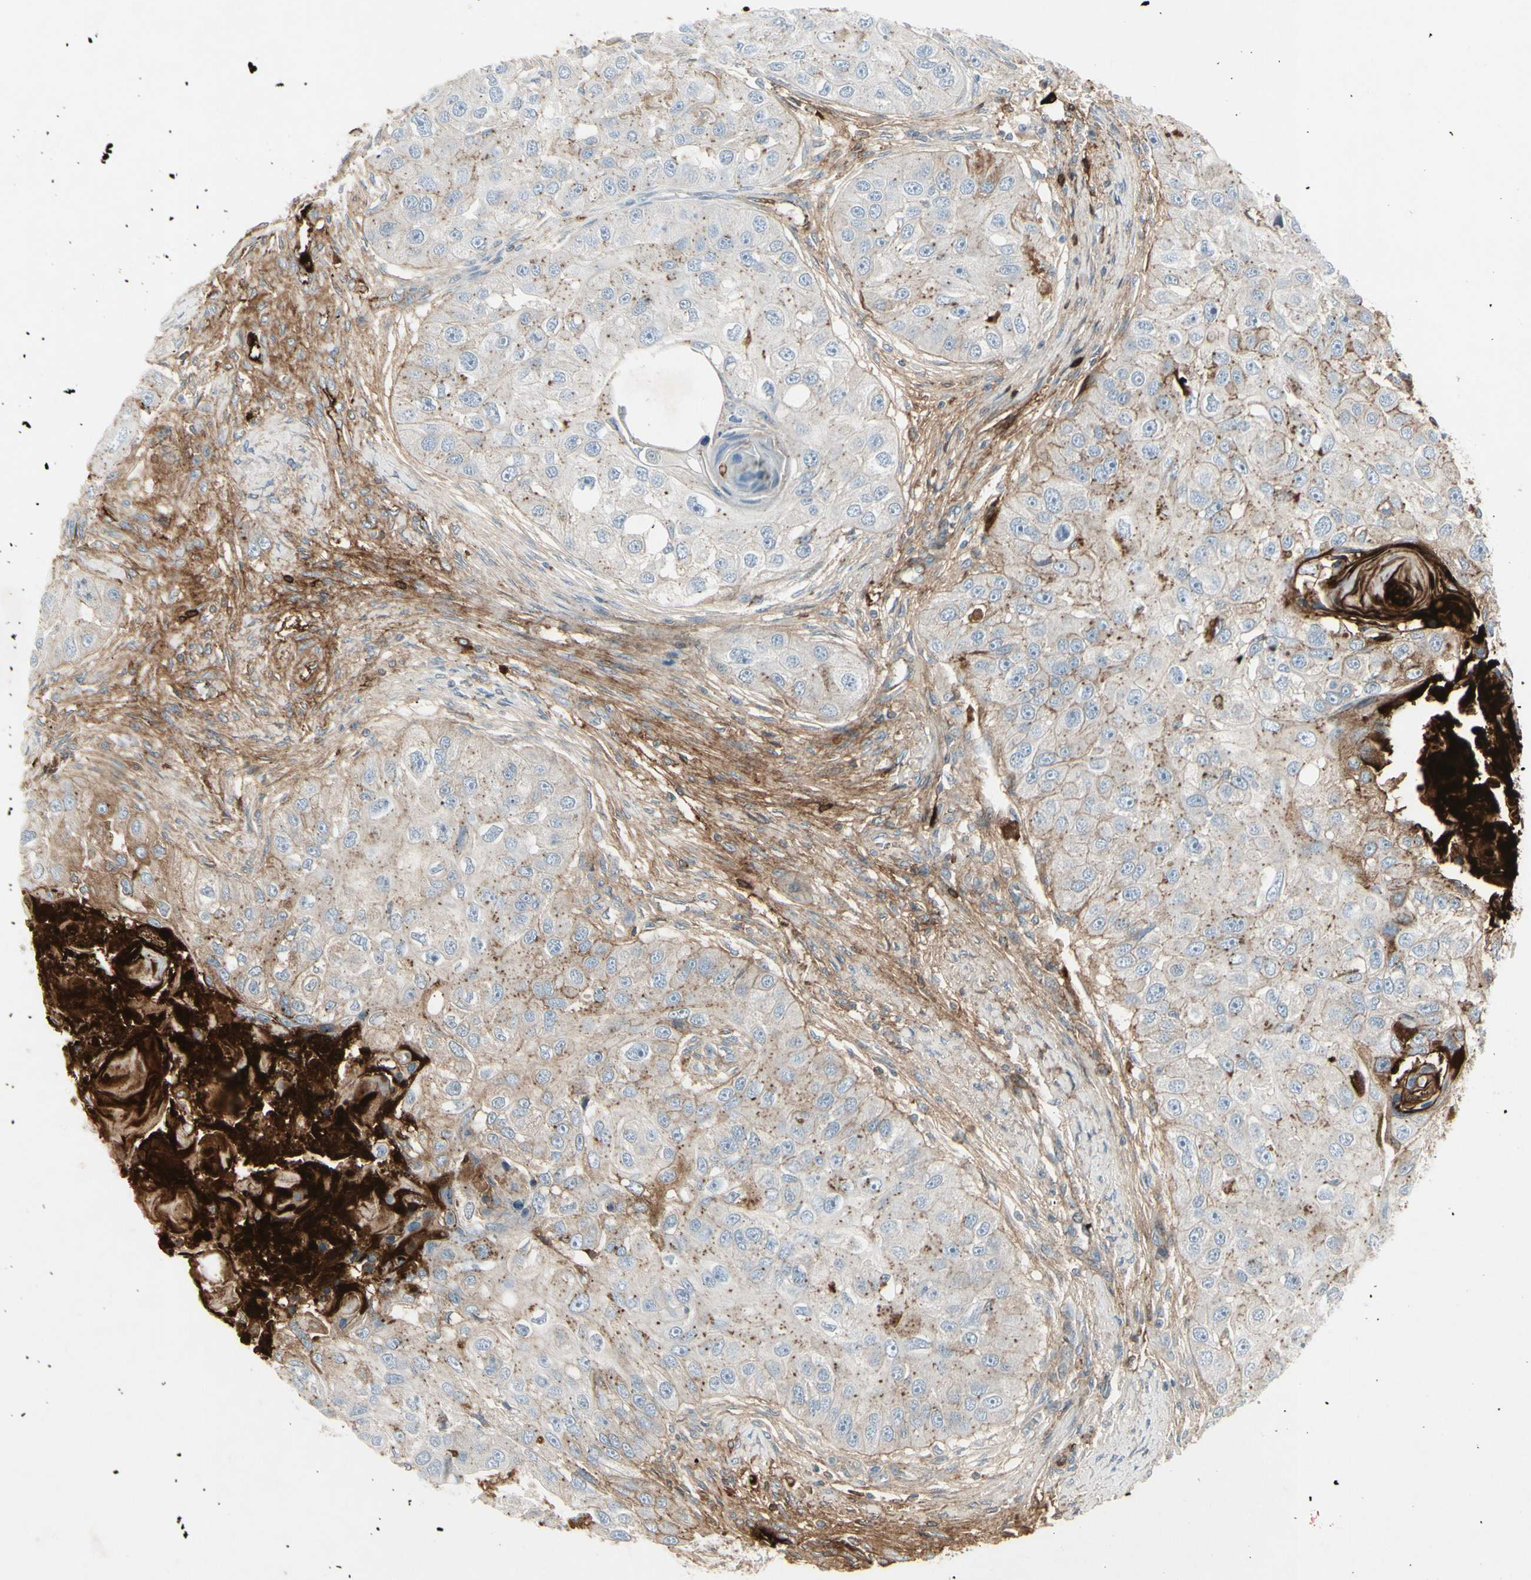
{"staining": {"intensity": "weak", "quantity": "25%-75%", "location": "cytoplasmic/membranous"}, "tissue": "head and neck cancer", "cell_type": "Tumor cells", "image_type": "cancer", "snomed": [{"axis": "morphology", "description": "Normal tissue, NOS"}, {"axis": "morphology", "description": "Squamous cell carcinoma, NOS"}, {"axis": "topography", "description": "Skeletal muscle"}, {"axis": "topography", "description": "Head-Neck"}], "caption": "Head and neck squamous cell carcinoma stained with a protein marker demonstrates weak staining in tumor cells.", "gene": "IGHM", "patient": {"sex": "male", "age": 51}}